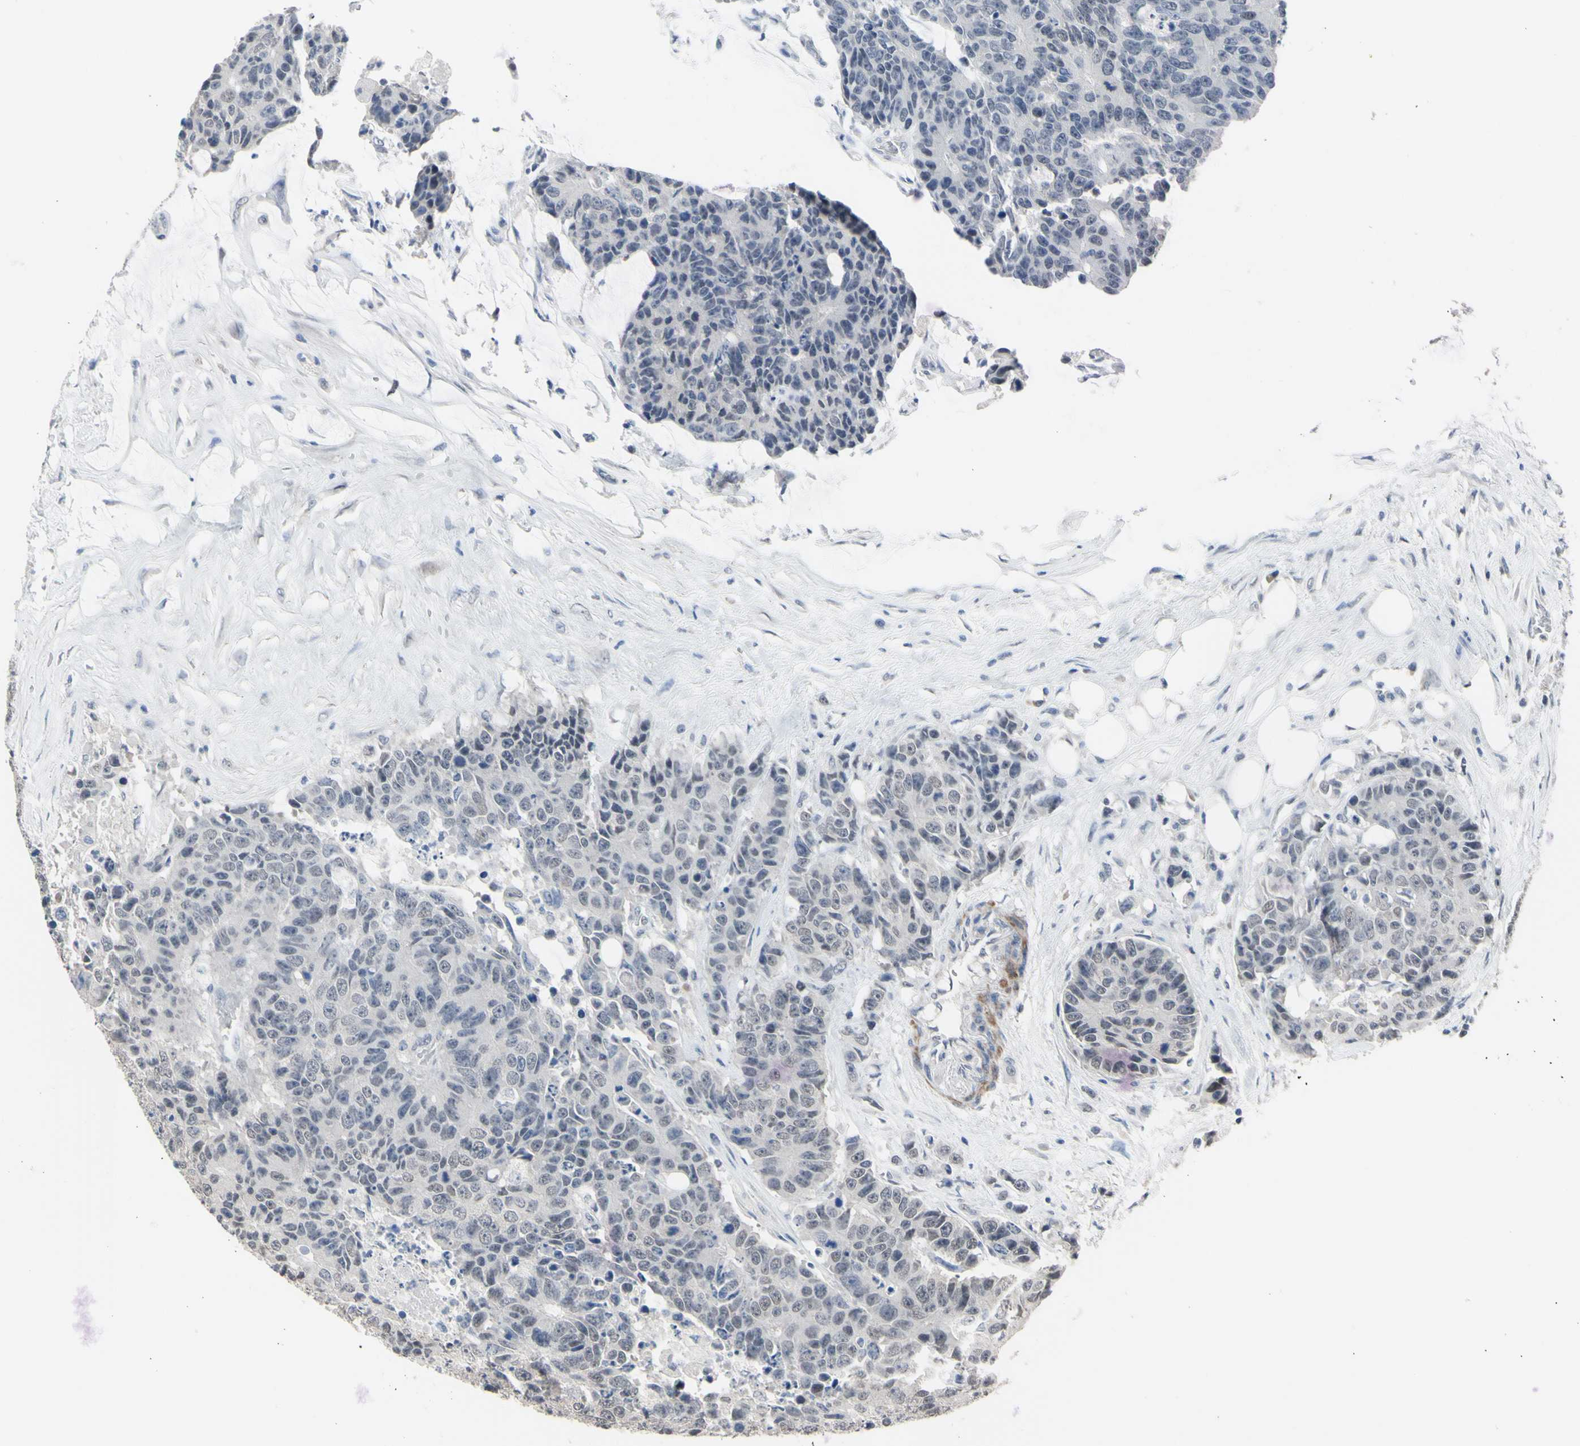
{"staining": {"intensity": "negative", "quantity": "none", "location": "none"}, "tissue": "colorectal cancer", "cell_type": "Tumor cells", "image_type": "cancer", "snomed": [{"axis": "morphology", "description": "Adenocarcinoma, NOS"}, {"axis": "topography", "description": "Colon"}], "caption": "There is no significant expression in tumor cells of colorectal cancer (adenocarcinoma).", "gene": "ZNF174", "patient": {"sex": "female", "age": 86}}